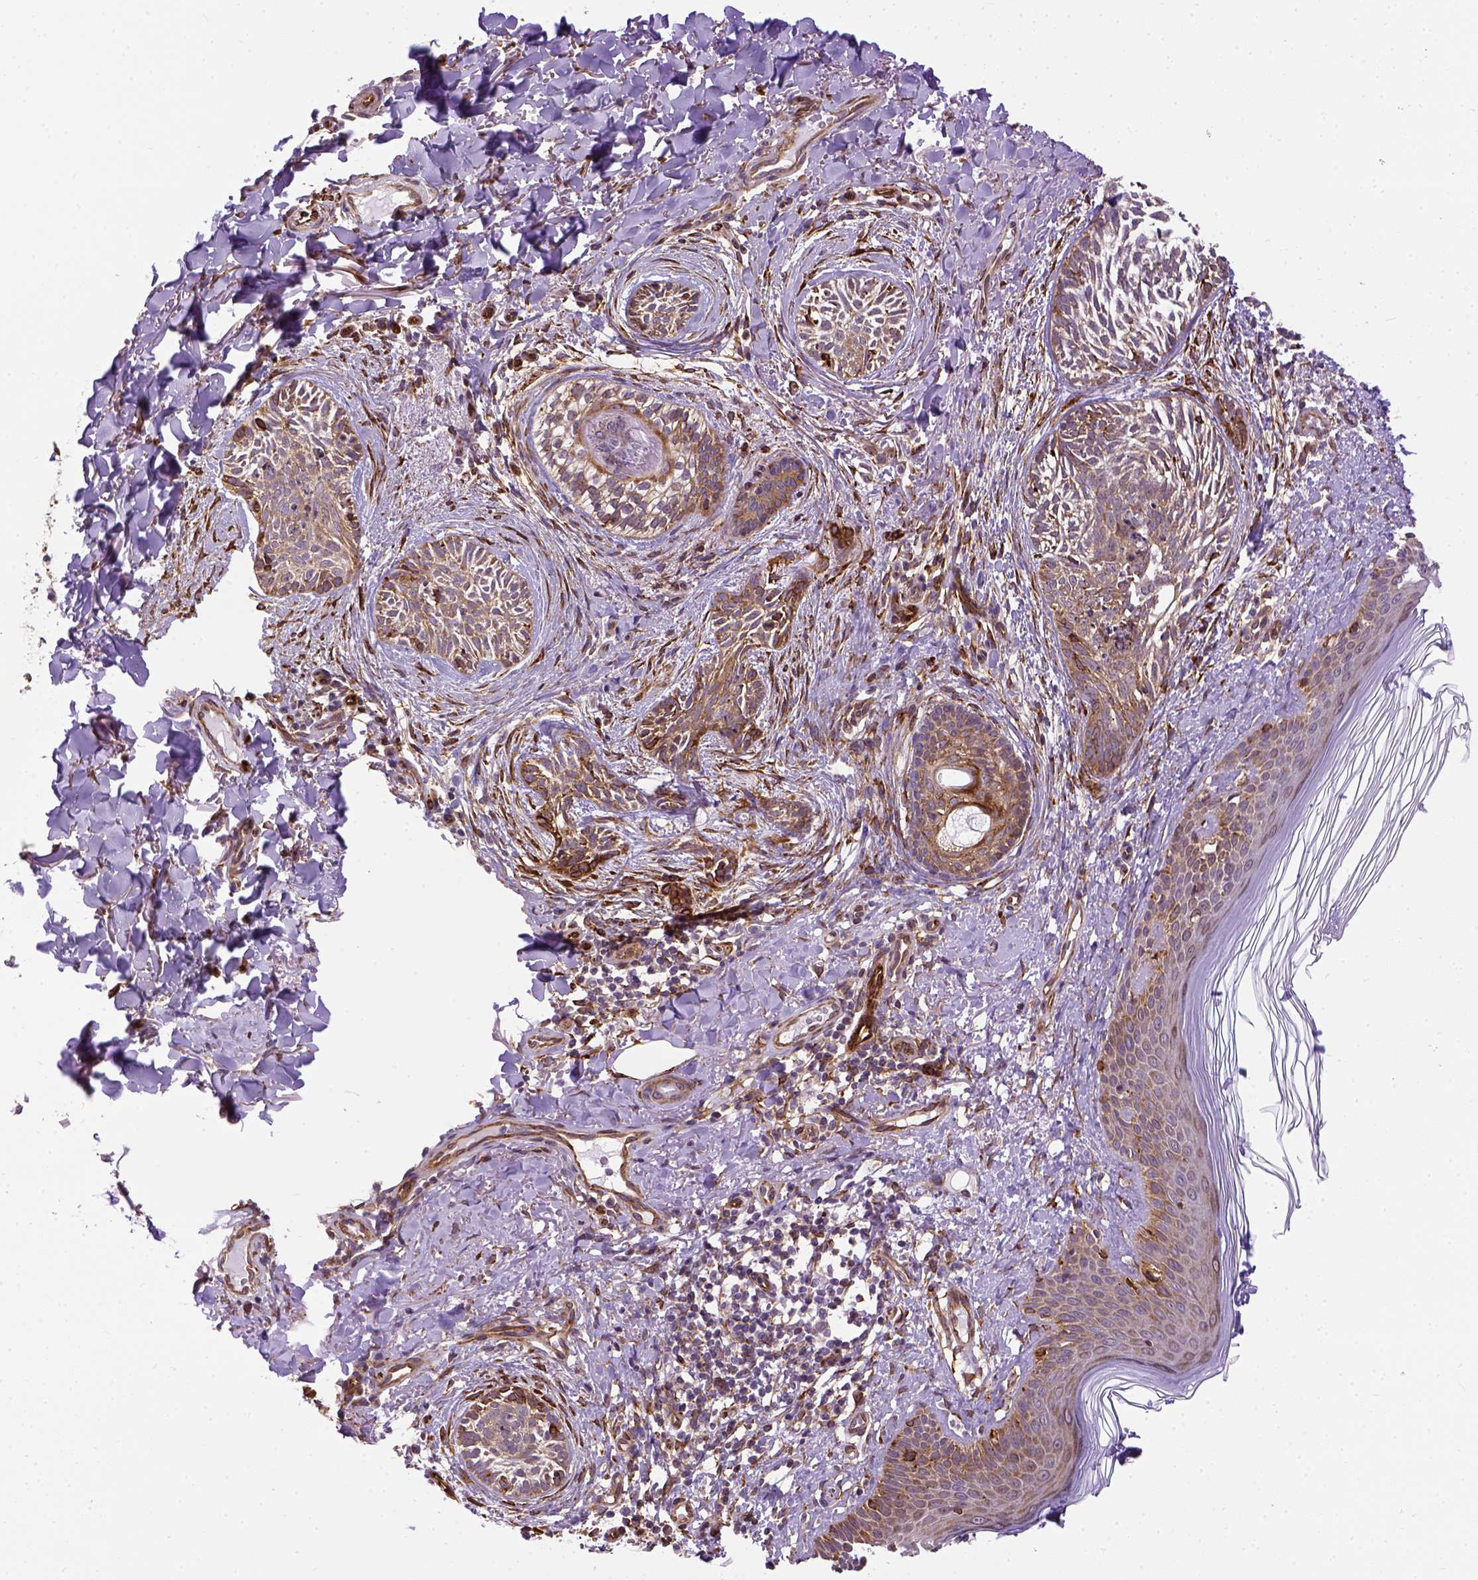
{"staining": {"intensity": "moderate", "quantity": ">75%", "location": "cytoplasmic/membranous"}, "tissue": "skin cancer", "cell_type": "Tumor cells", "image_type": "cancer", "snomed": [{"axis": "morphology", "description": "Basal cell carcinoma"}, {"axis": "topography", "description": "Skin"}], "caption": "A brown stain highlights moderate cytoplasmic/membranous positivity of a protein in skin cancer (basal cell carcinoma) tumor cells.", "gene": "KAZN", "patient": {"sex": "female", "age": 68}}